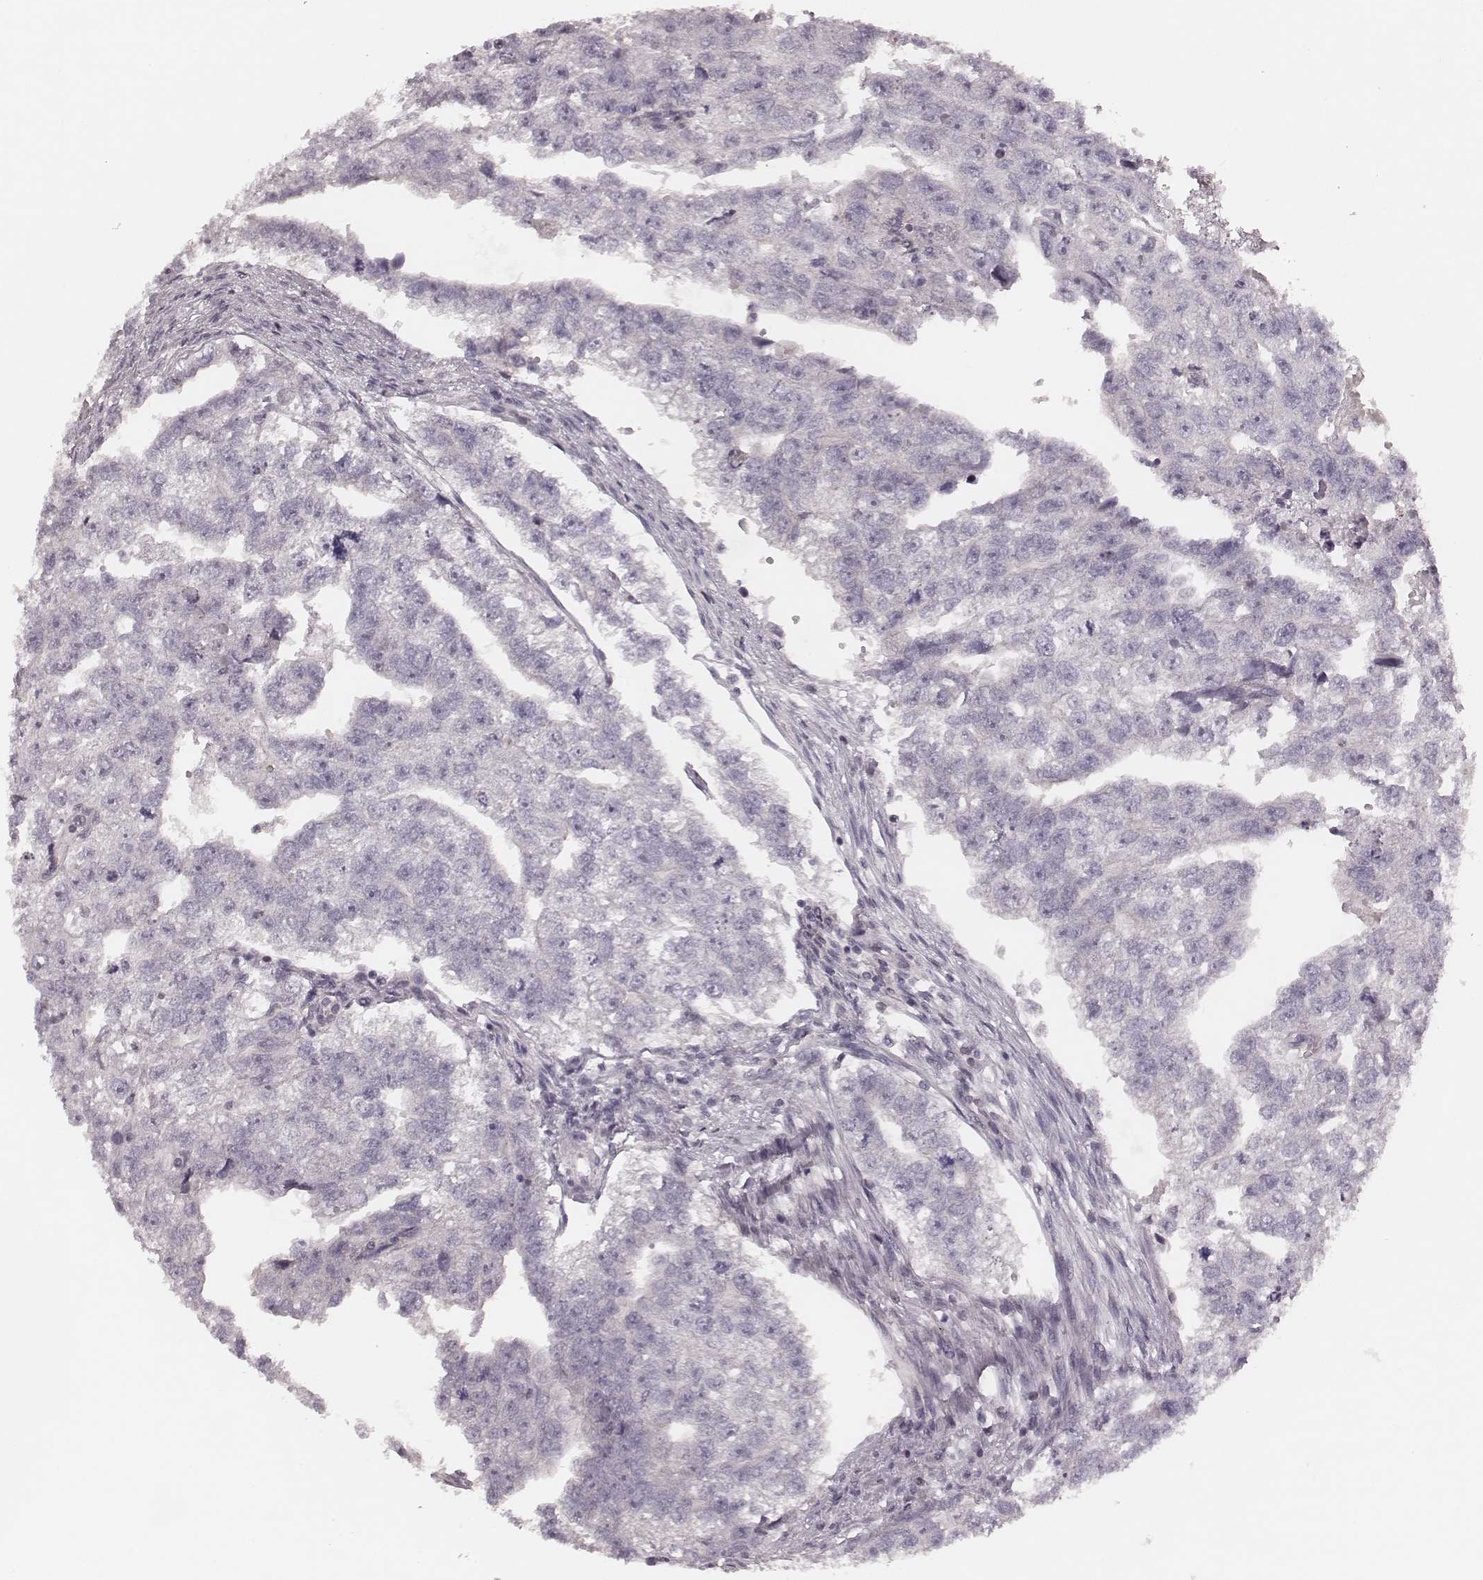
{"staining": {"intensity": "negative", "quantity": "none", "location": "none"}, "tissue": "testis cancer", "cell_type": "Tumor cells", "image_type": "cancer", "snomed": [{"axis": "morphology", "description": "Carcinoma, Embryonal, NOS"}, {"axis": "morphology", "description": "Teratoma, malignant, NOS"}, {"axis": "topography", "description": "Testis"}], "caption": "Testis cancer stained for a protein using IHC reveals no positivity tumor cells.", "gene": "MSX1", "patient": {"sex": "male", "age": 44}}